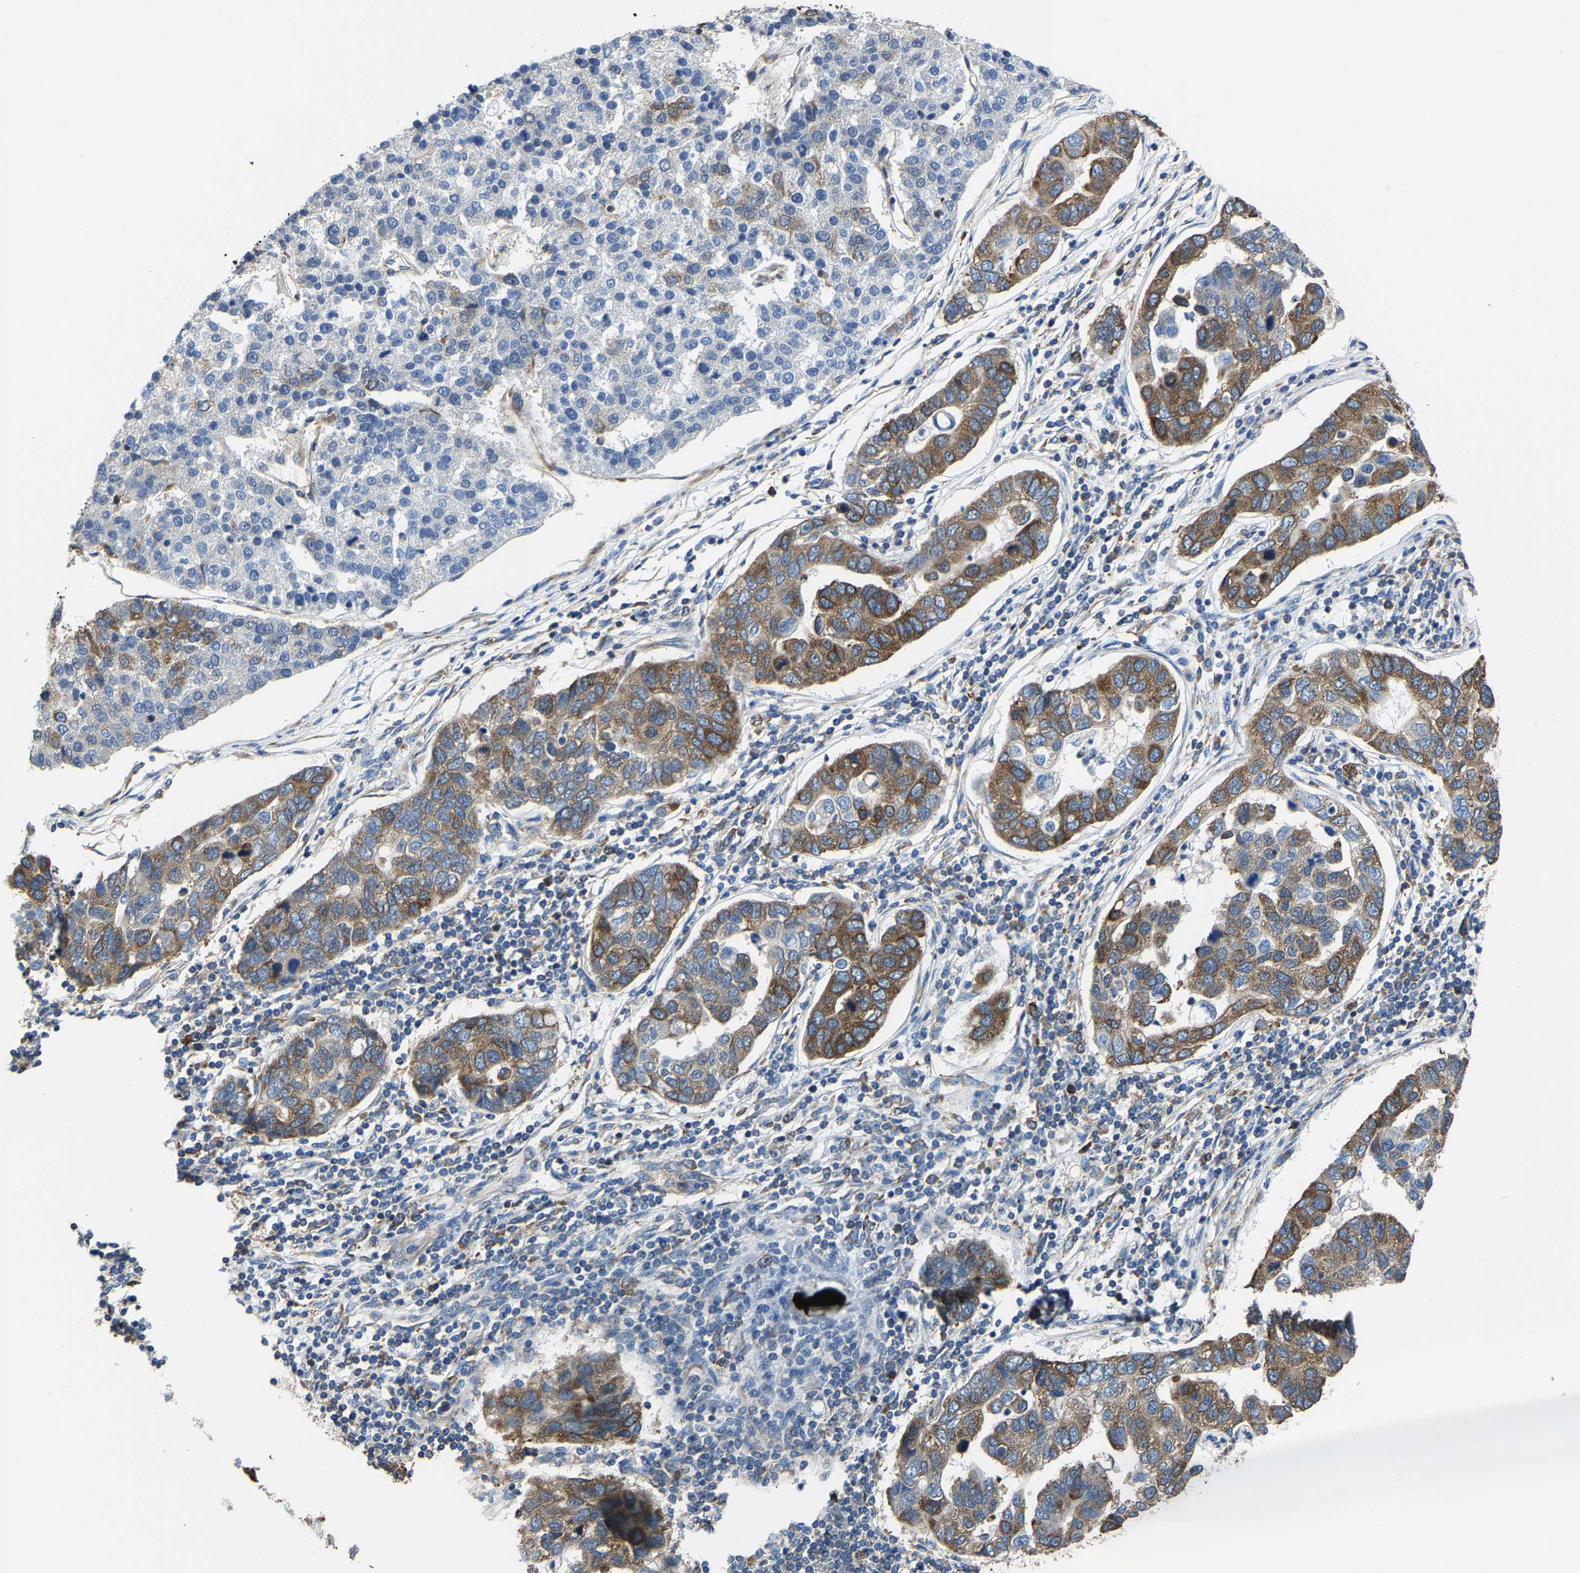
{"staining": {"intensity": "moderate", "quantity": "25%-75%", "location": "cytoplasmic/membranous"}, "tissue": "pancreatic cancer", "cell_type": "Tumor cells", "image_type": "cancer", "snomed": [{"axis": "morphology", "description": "Adenocarcinoma, NOS"}, {"axis": "topography", "description": "Pancreas"}], "caption": "Protein expression analysis of adenocarcinoma (pancreatic) reveals moderate cytoplasmic/membranous expression in approximately 25%-75% of tumor cells.", "gene": "G3BP2", "patient": {"sex": "female", "age": 61}}